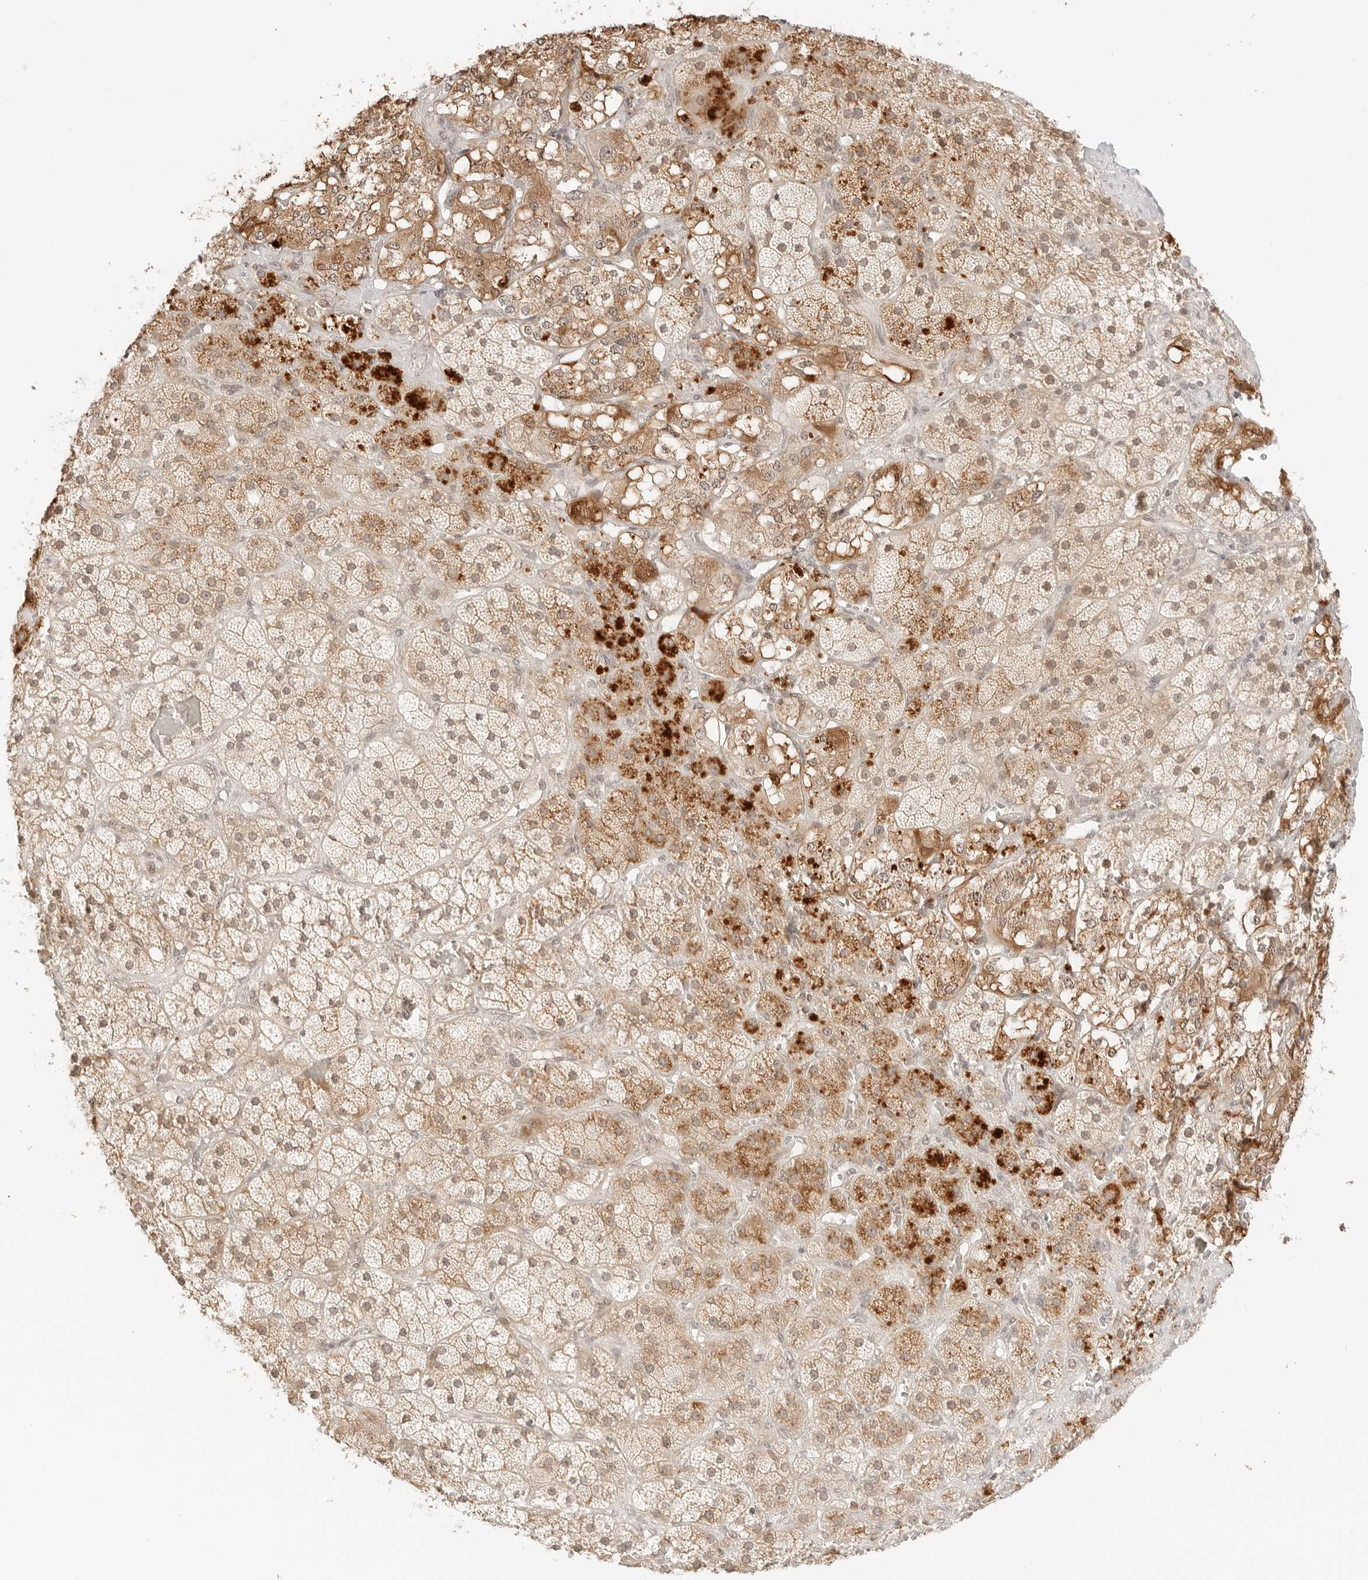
{"staining": {"intensity": "strong", "quantity": "<25%", "location": "cytoplasmic/membranous,nuclear"}, "tissue": "adrenal gland", "cell_type": "Glandular cells", "image_type": "normal", "snomed": [{"axis": "morphology", "description": "Normal tissue, NOS"}, {"axis": "topography", "description": "Adrenal gland"}], "caption": "A micrograph of adrenal gland stained for a protein reveals strong cytoplasmic/membranous,nuclear brown staining in glandular cells. The protein of interest is shown in brown color, while the nuclei are stained blue.", "gene": "RPS6KL1", "patient": {"sex": "male", "age": 57}}